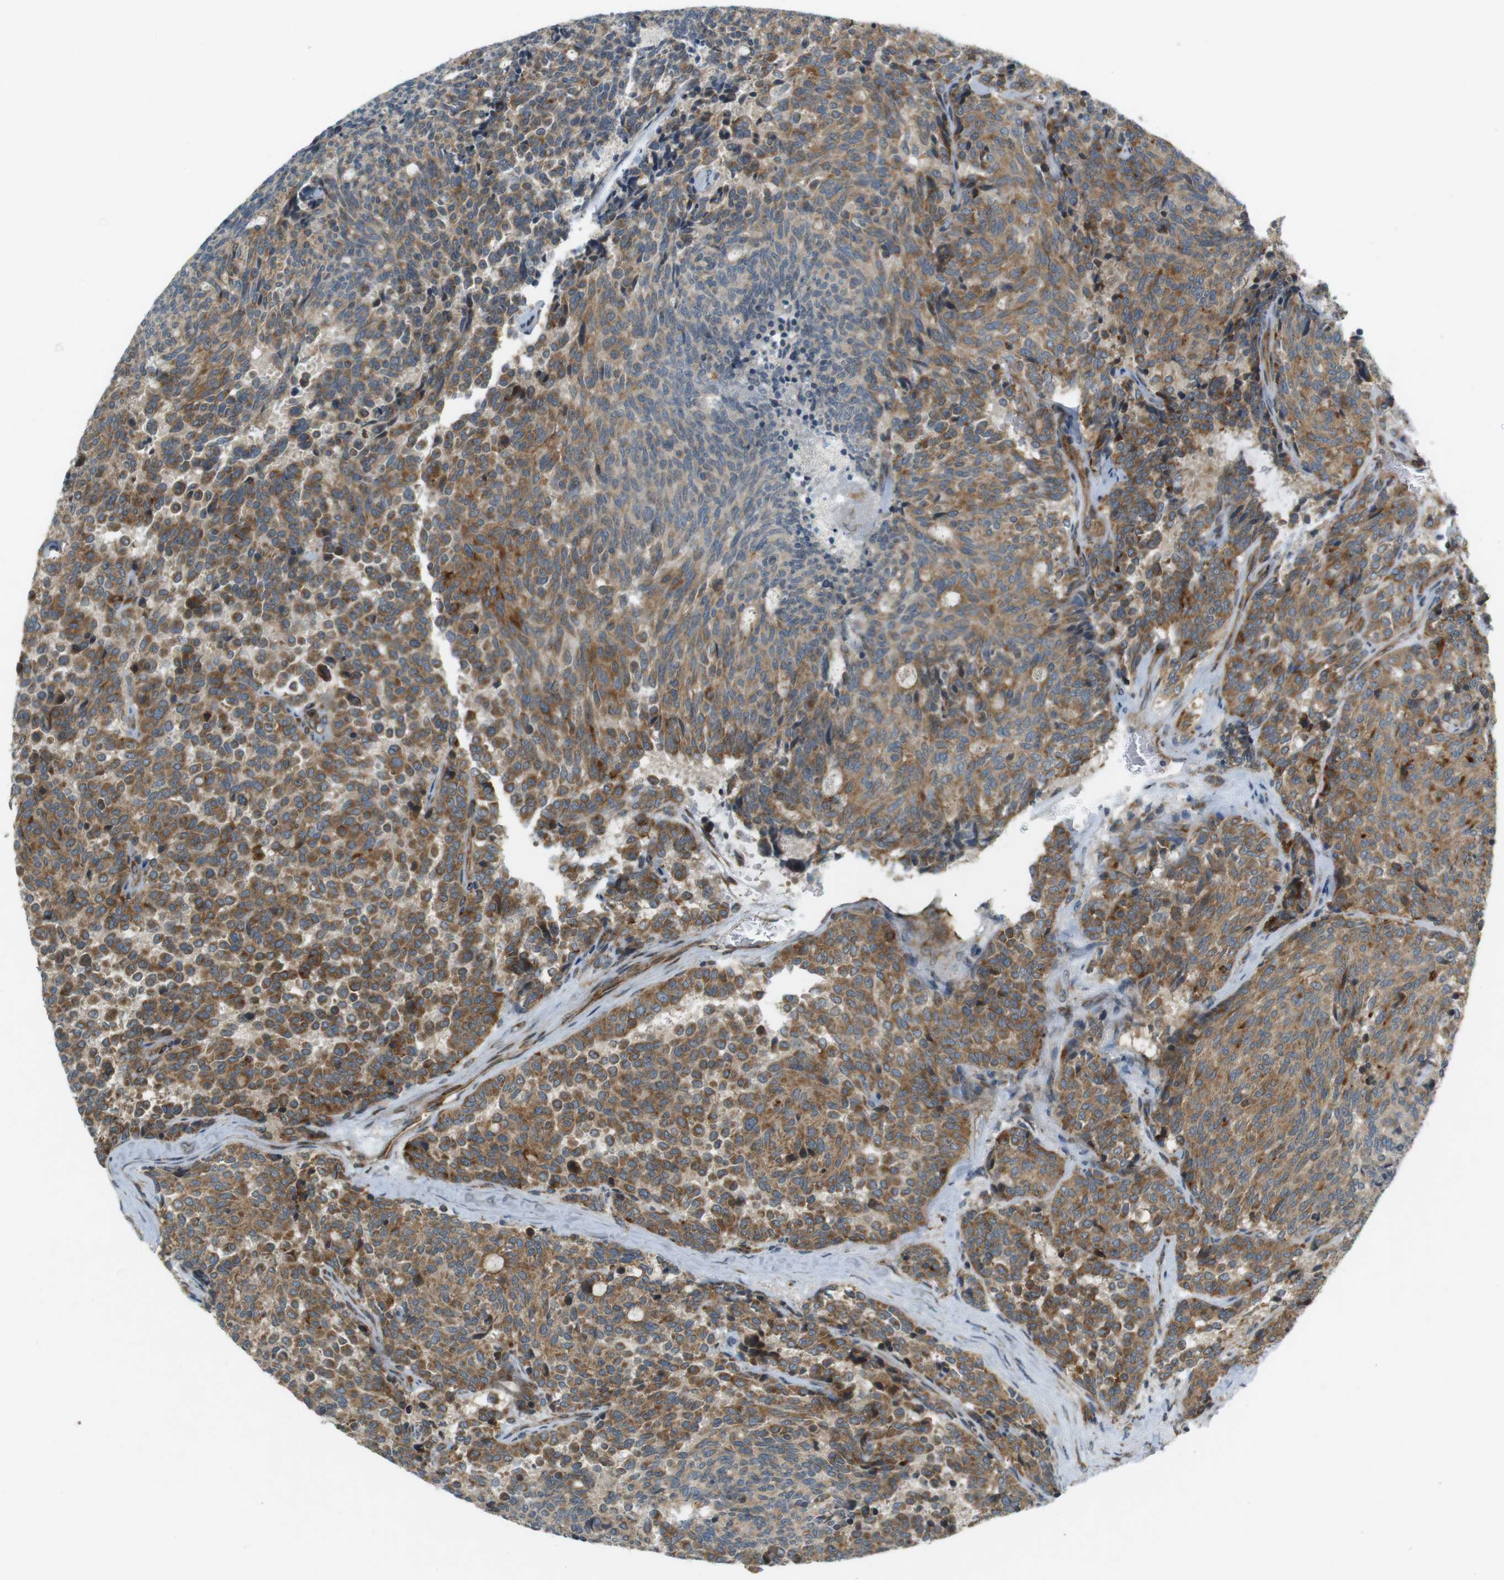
{"staining": {"intensity": "weak", "quantity": ">75%", "location": "cytoplasmic/membranous"}, "tissue": "carcinoid", "cell_type": "Tumor cells", "image_type": "cancer", "snomed": [{"axis": "morphology", "description": "Carcinoid, malignant, NOS"}, {"axis": "topography", "description": "Pancreas"}], "caption": "Carcinoid tissue exhibits weak cytoplasmic/membranous expression in about >75% of tumor cells (Brightfield microscopy of DAB IHC at high magnification).", "gene": "SLC41A1", "patient": {"sex": "female", "age": 54}}